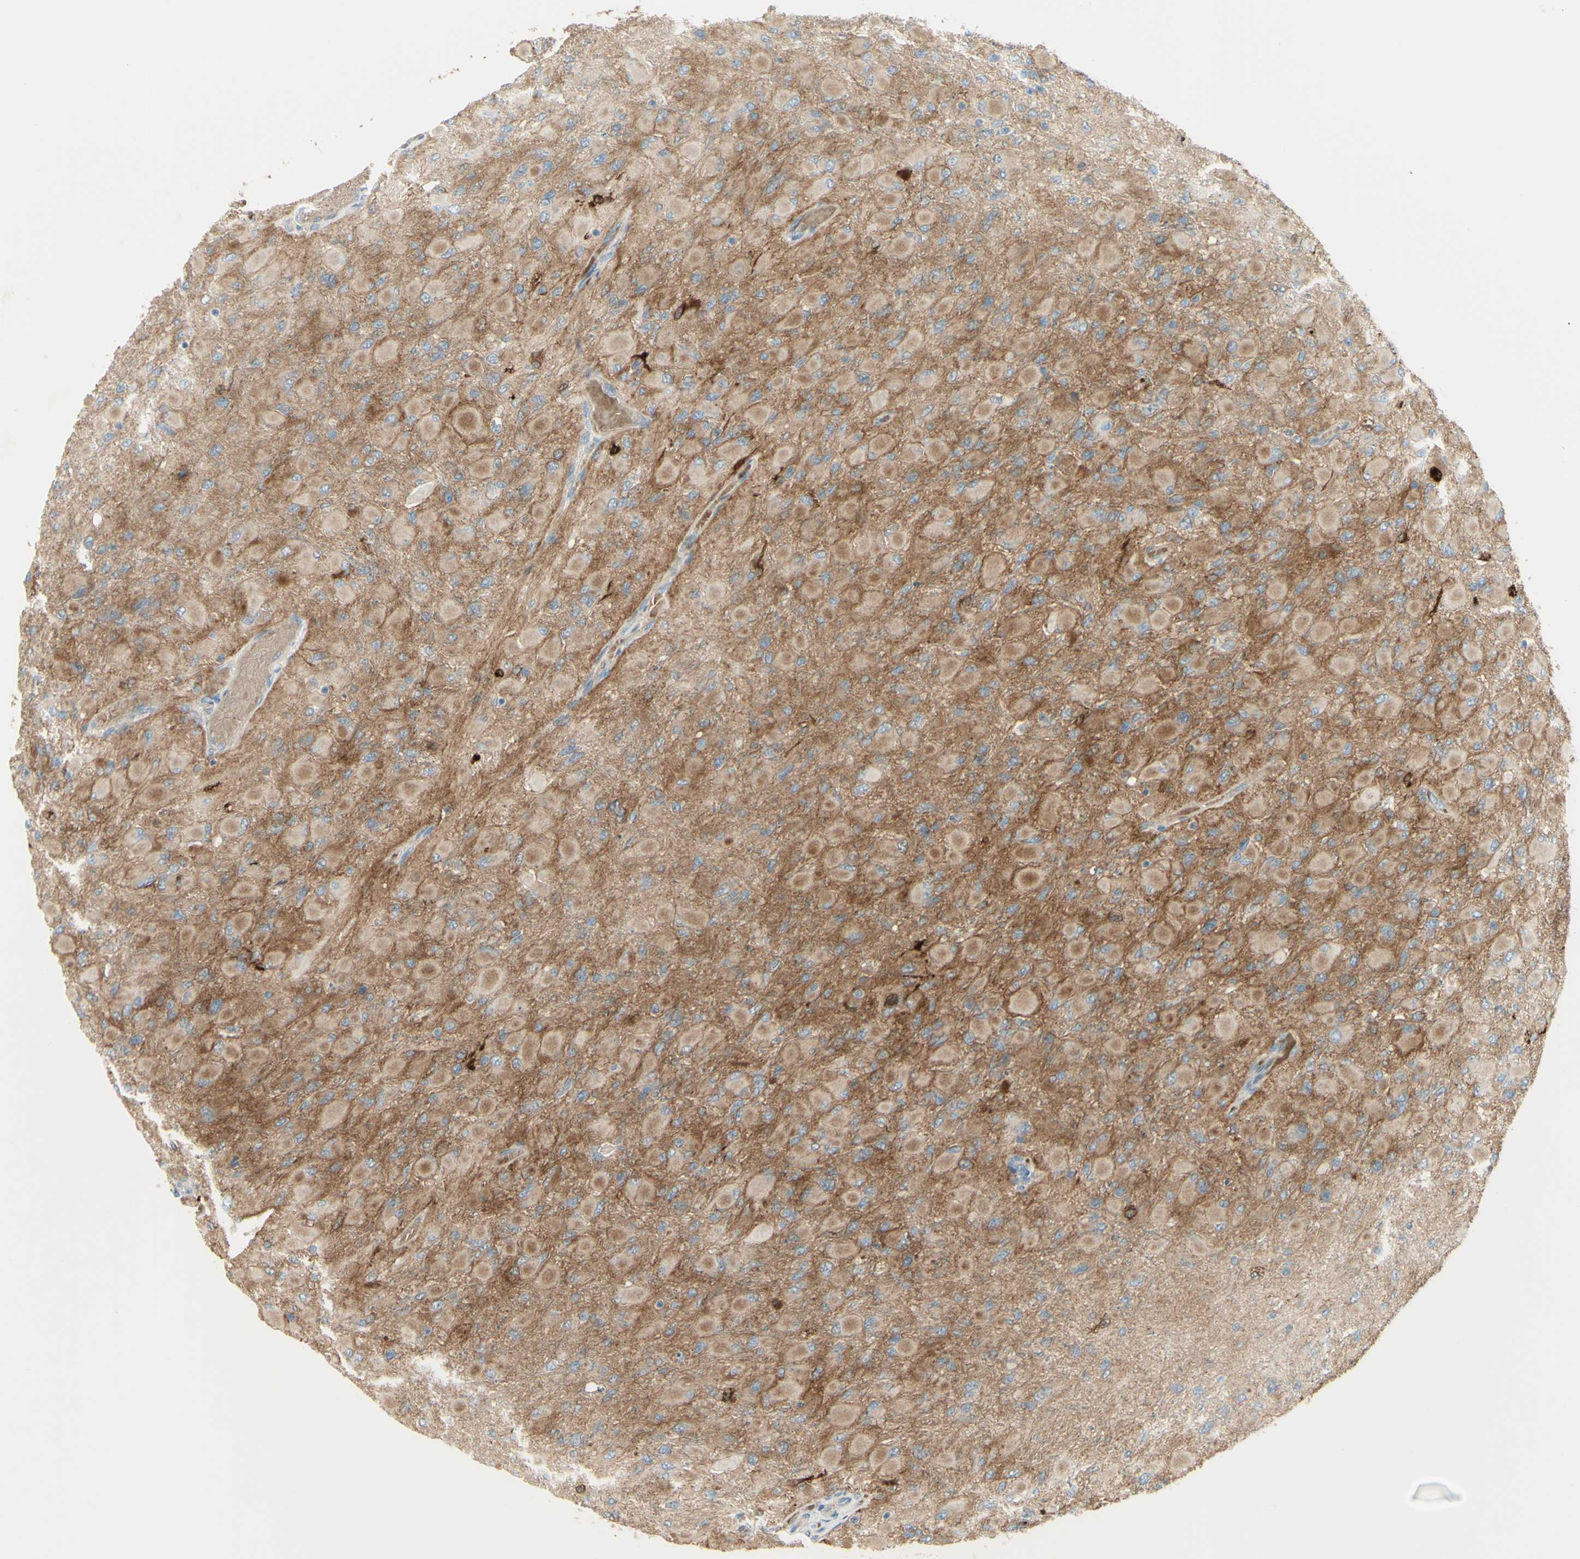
{"staining": {"intensity": "moderate", "quantity": ">75%", "location": "cytoplasmic/membranous"}, "tissue": "glioma", "cell_type": "Tumor cells", "image_type": "cancer", "snomed": [{"axis": "morphology", "description": "Glioma, malignant, High grade"}, {"axis": "topography", "description": "Cerebral cortex"}], "caption": "Brown immunohistochemical staining in high-grade glioma (malignant) exhibits moderate cytoplasmic/membranous expression in approximately >75% of tumor cells. (Stains: DAB in brown, nuclei in blue, Microscopy: brightfield microscopy at high magnification).", "gene": "PCDHGA2", "patient": {"sex": "female", "age": 36}}